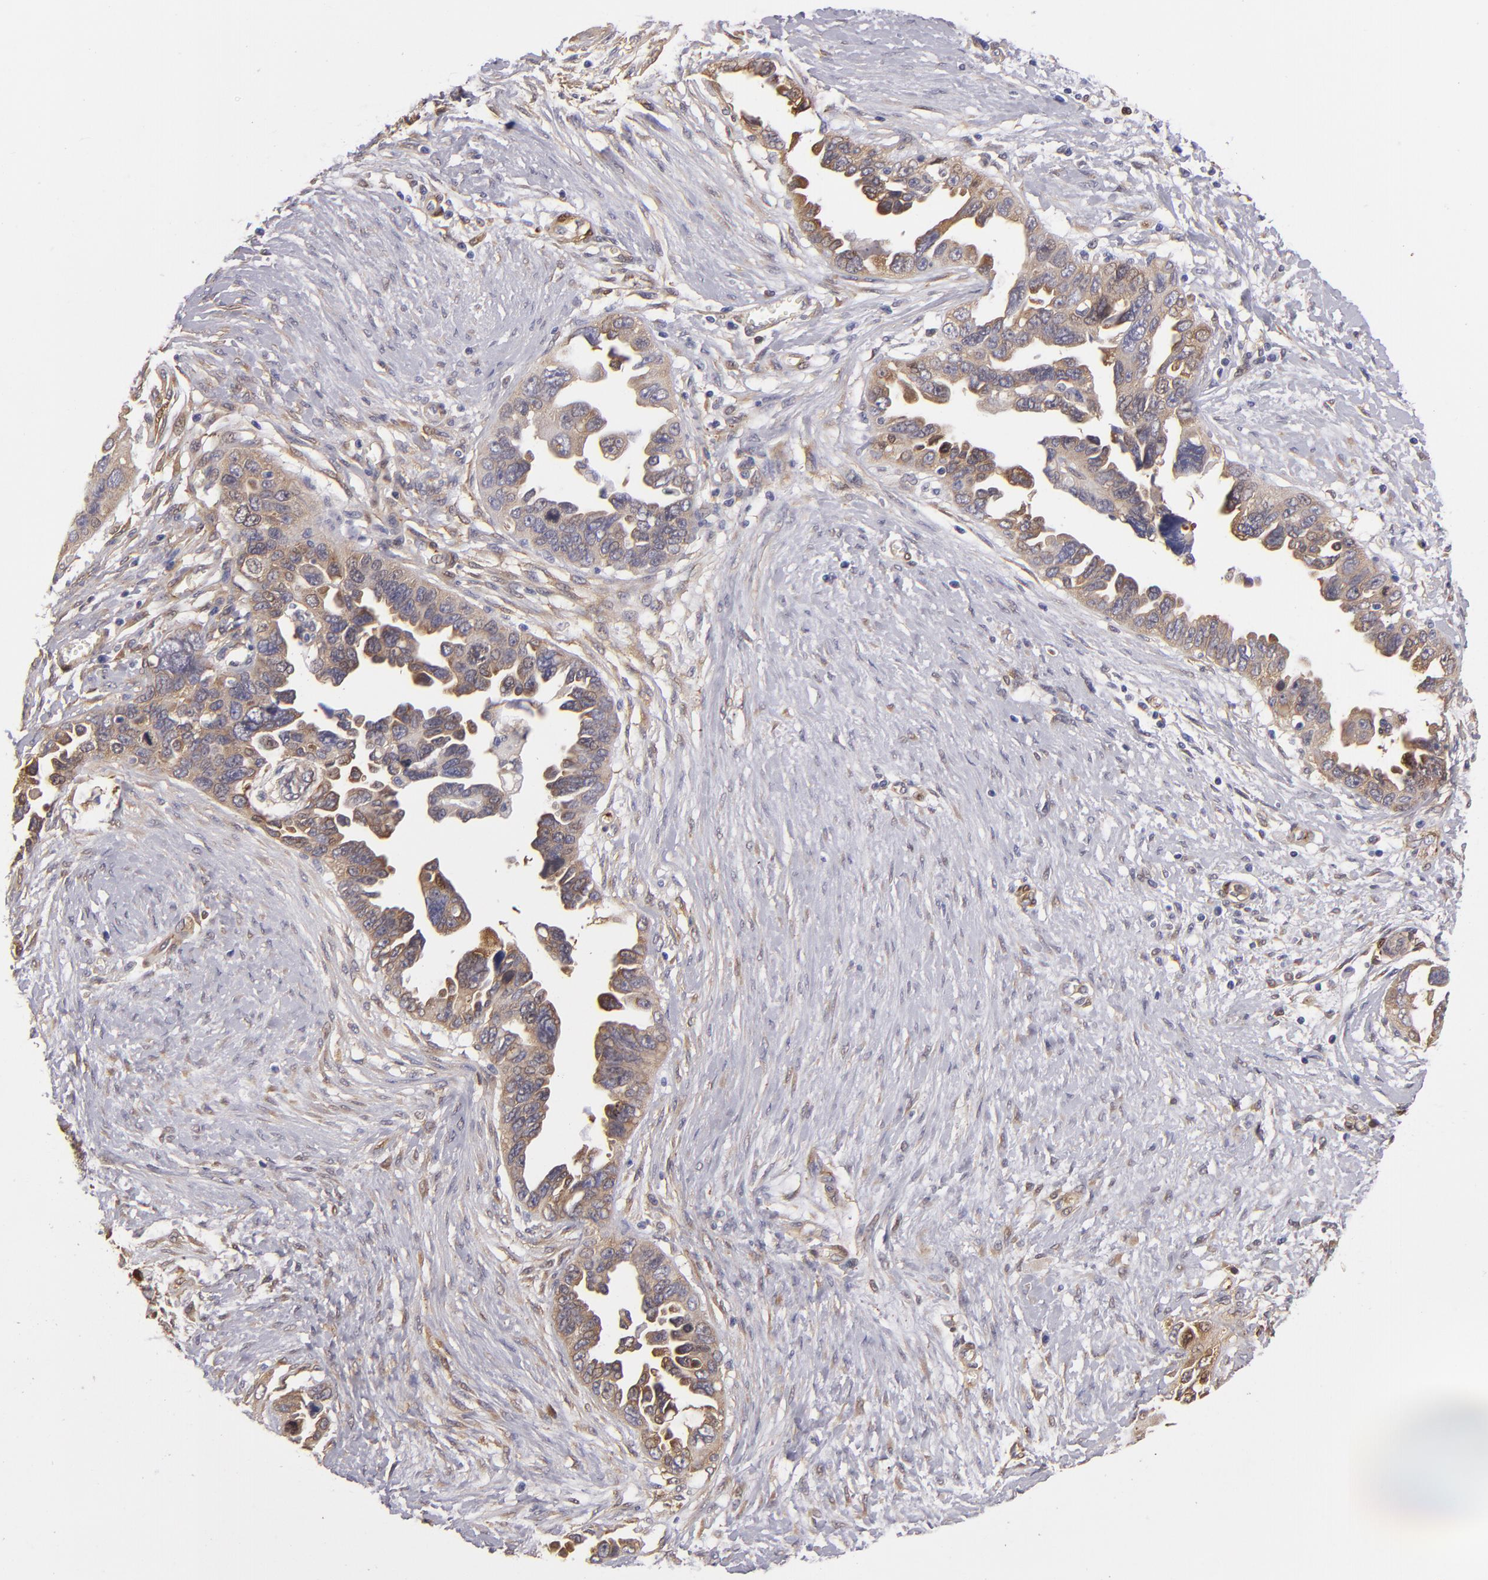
{"staining": {"intensity": "weak", "quantity": ">75%", "location": "cytoplasmic/membranous"}, "tissue": "ovarian cancer", "cell_type": "Tumor cells", "image_type": "cancer", "snomed": [{"axis": "morphology", "description": "Cystadenocarcinoma, serous, NOS"}, {"axis": "topography", "description": "Ovary"}], "caption": "There is low levels of weak cytoplasmic/membranous staining in tumor cells of ovarian cancer (serous cystadenocarcinoma), as demonstrated by immunohistochemical staining (brown color).", "gene": "VCL", "patient": {"sex": "female", "age": 63}}